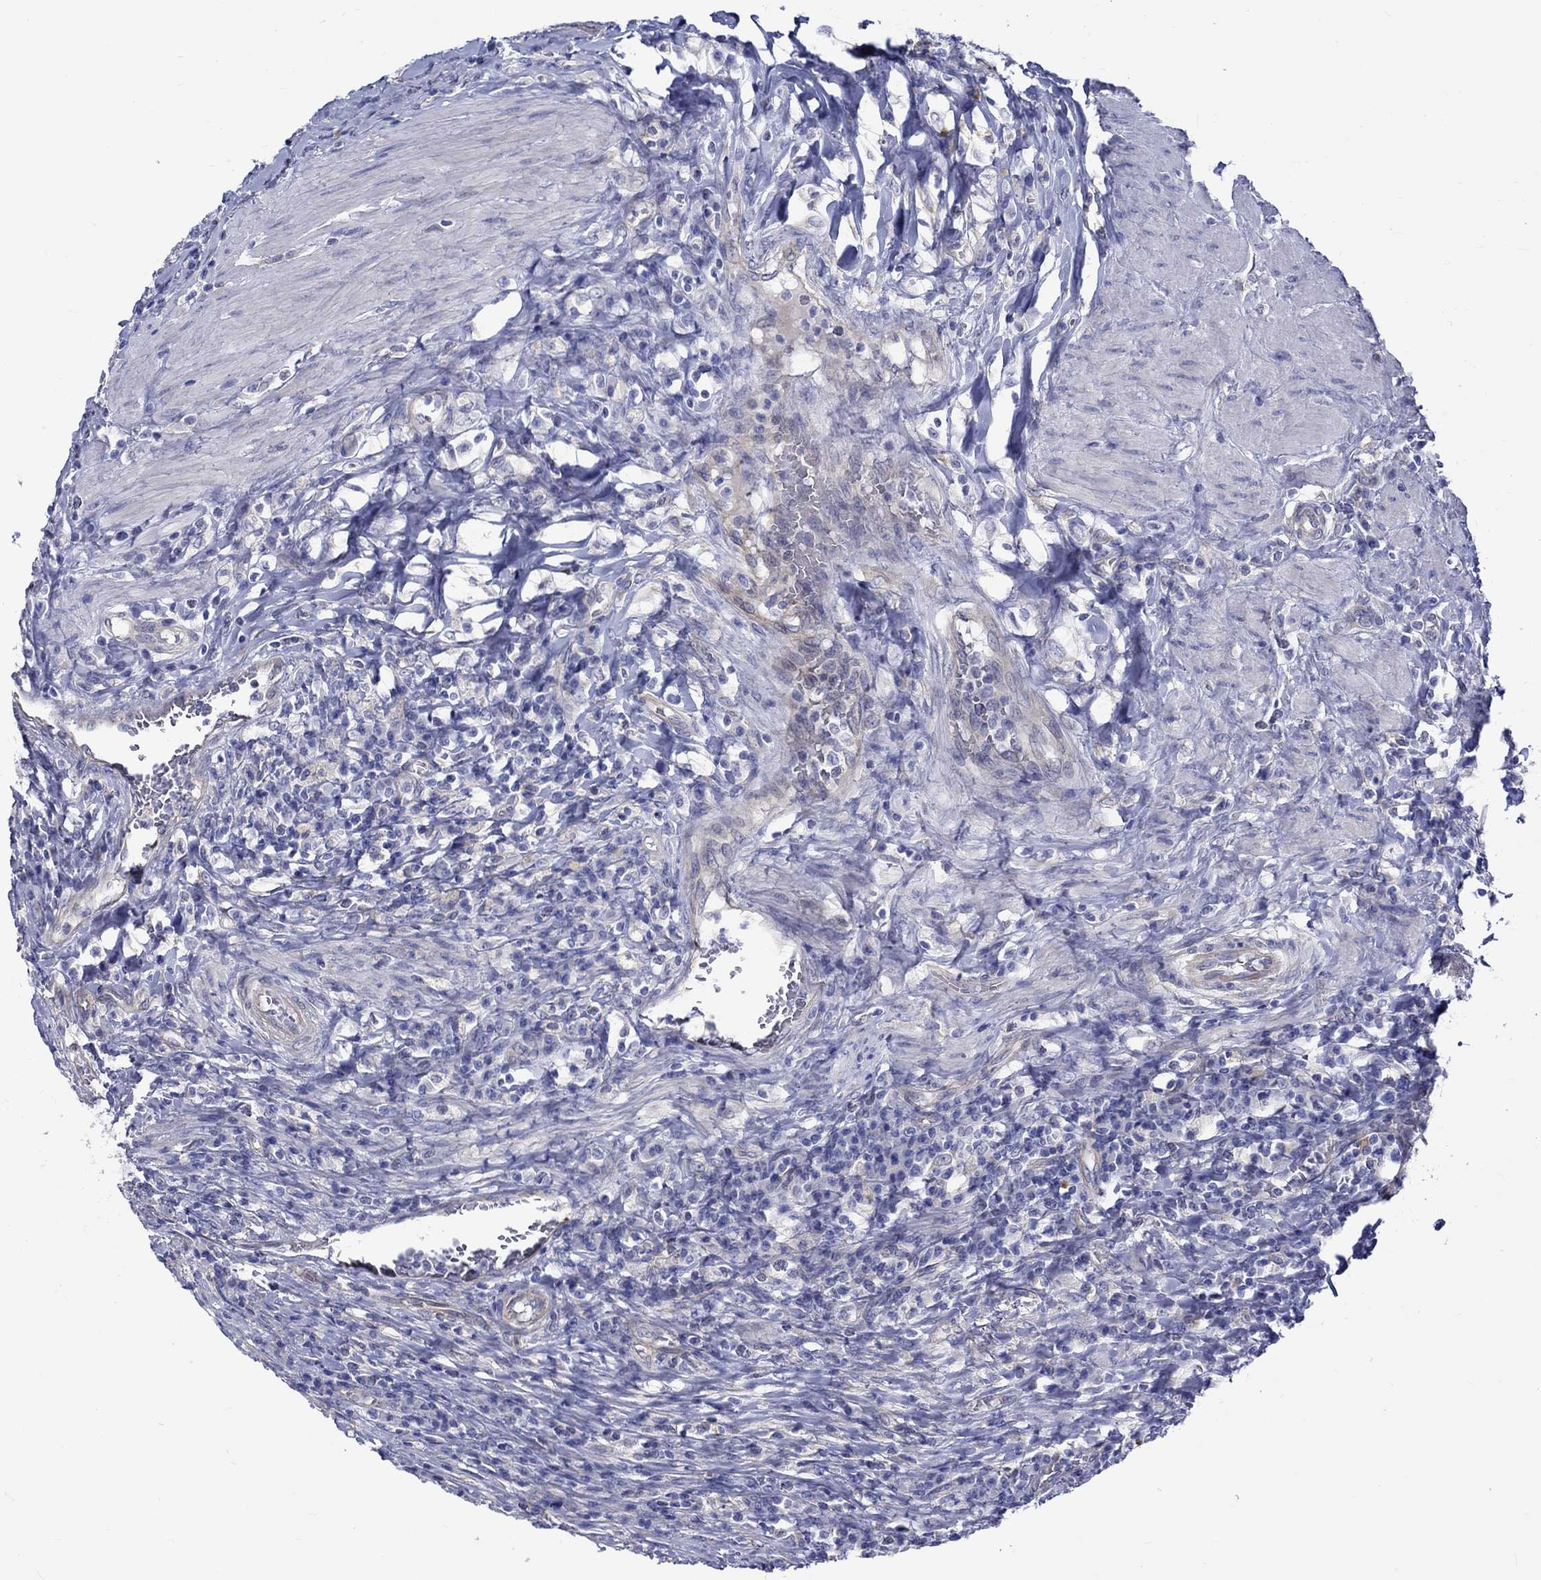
{"staining": {"intensity": "moderate", "quantity": "<25%", "location": "cytoplasmic/membranous"}, "tissue": "colorectal cancer", "cell_type": "Tumor cells", "image_type": "cancer", "snomed": [{"axis": "morphology", "description": "Adenocarcinoma, NOS"}, {"axis": "topography", "description": "Colon"}], "caption": "A photomicrograph showing moderate cytoplasmic/membranous expression in about <25% of tumor cells in colorectal cancer, as visualized by brown immunohistochemical staining.", "gene": "SH2D7", "patient": {"sex": "female", "age": 86}}